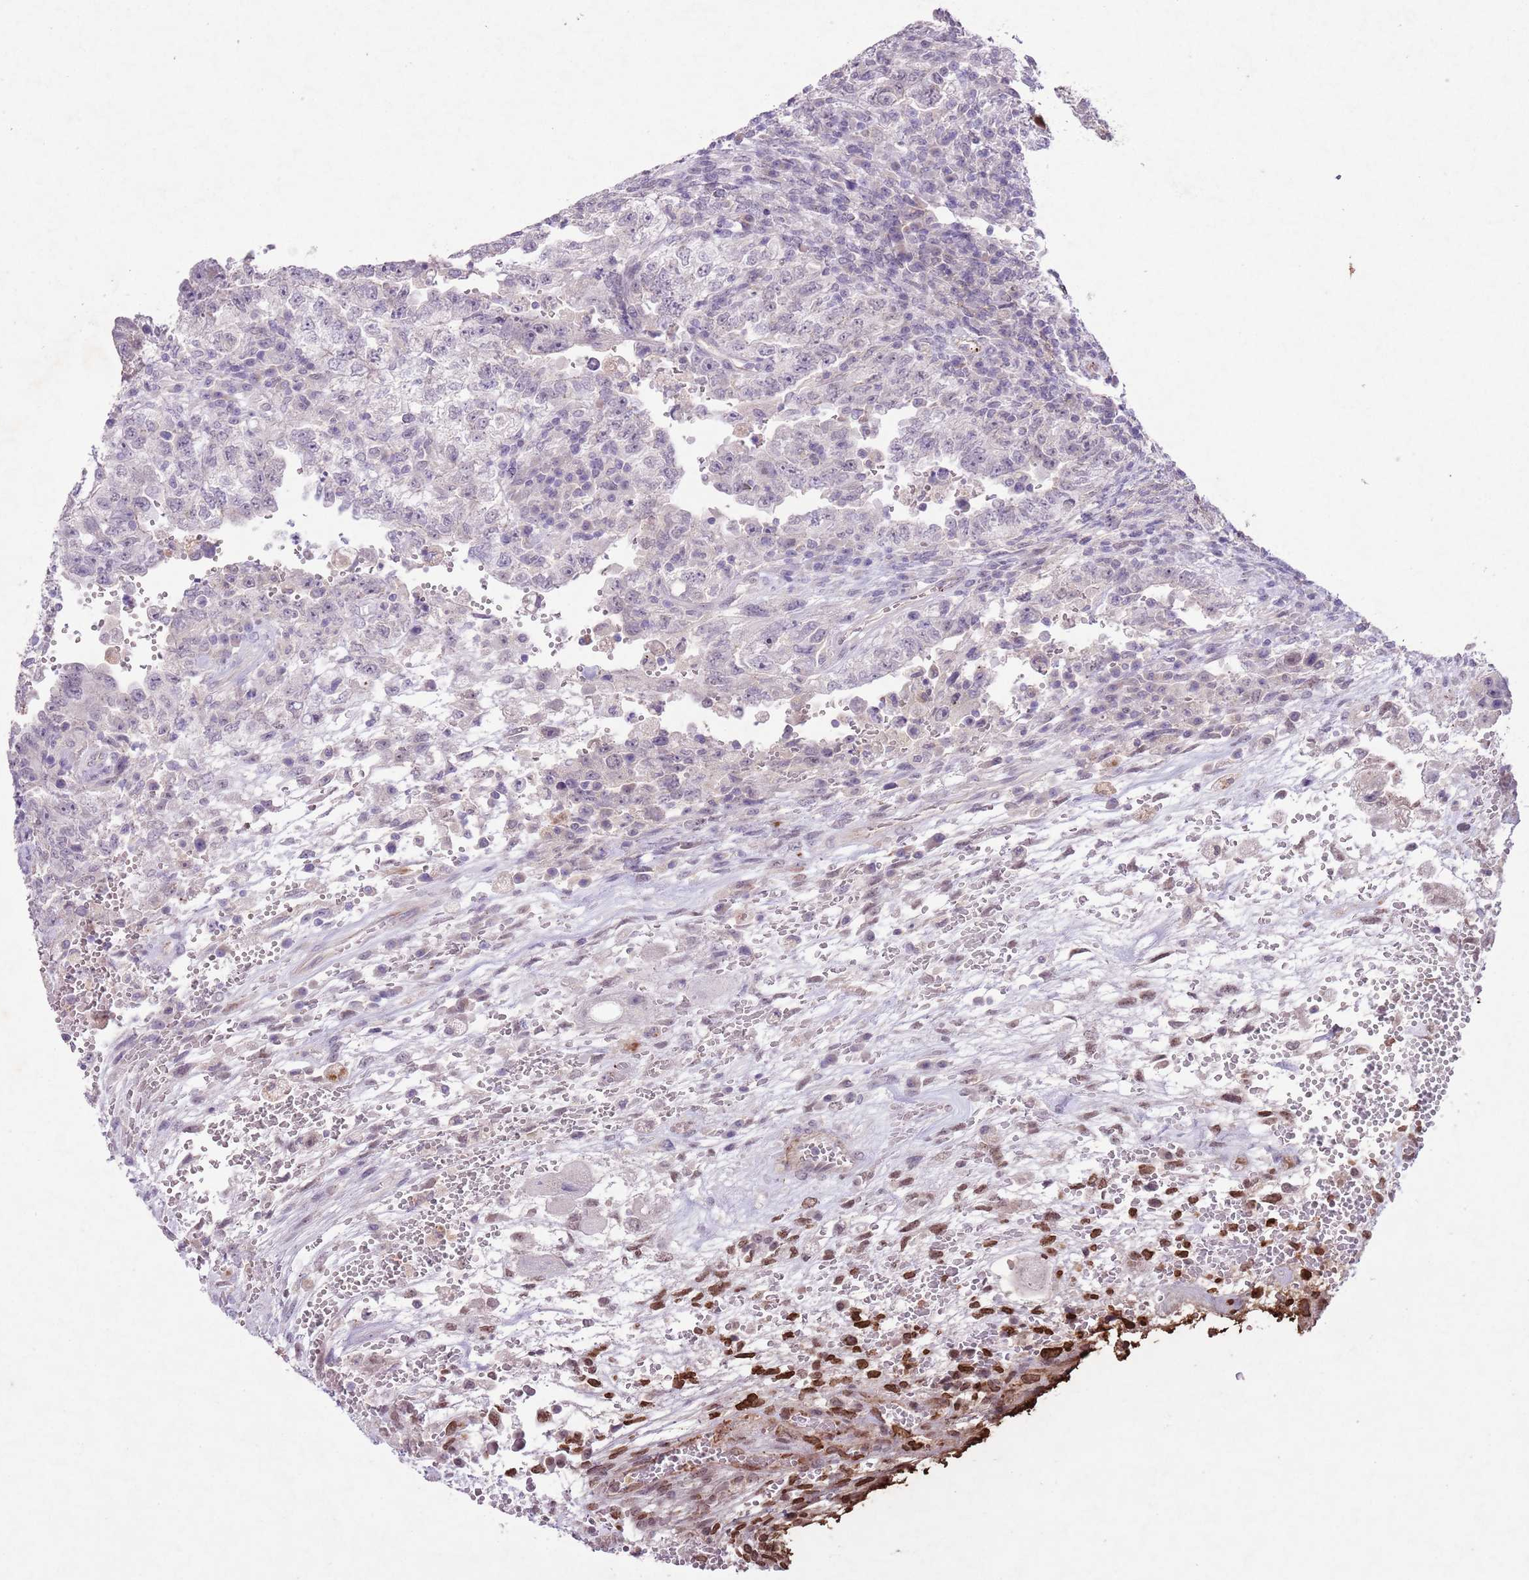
{"staining": {"intensity": "negative", "quantity": "none", "location": "none"}, "tissue": "testis cancer", "cell_type": "Tumor cells", "image_type": "cancer", "snomed": [{"axis": "morphology", "description": "Carcinoma, Embryonal, NOS"}, {"axis": "topography", "description": "Testis"}], "caption": "Human testis embryonal carcinoma stained for a protein using immunohistochemistry displays no expression in tumor cells.", "gene": "CCNI", "patient": {"sex": "male", "age": 26}}